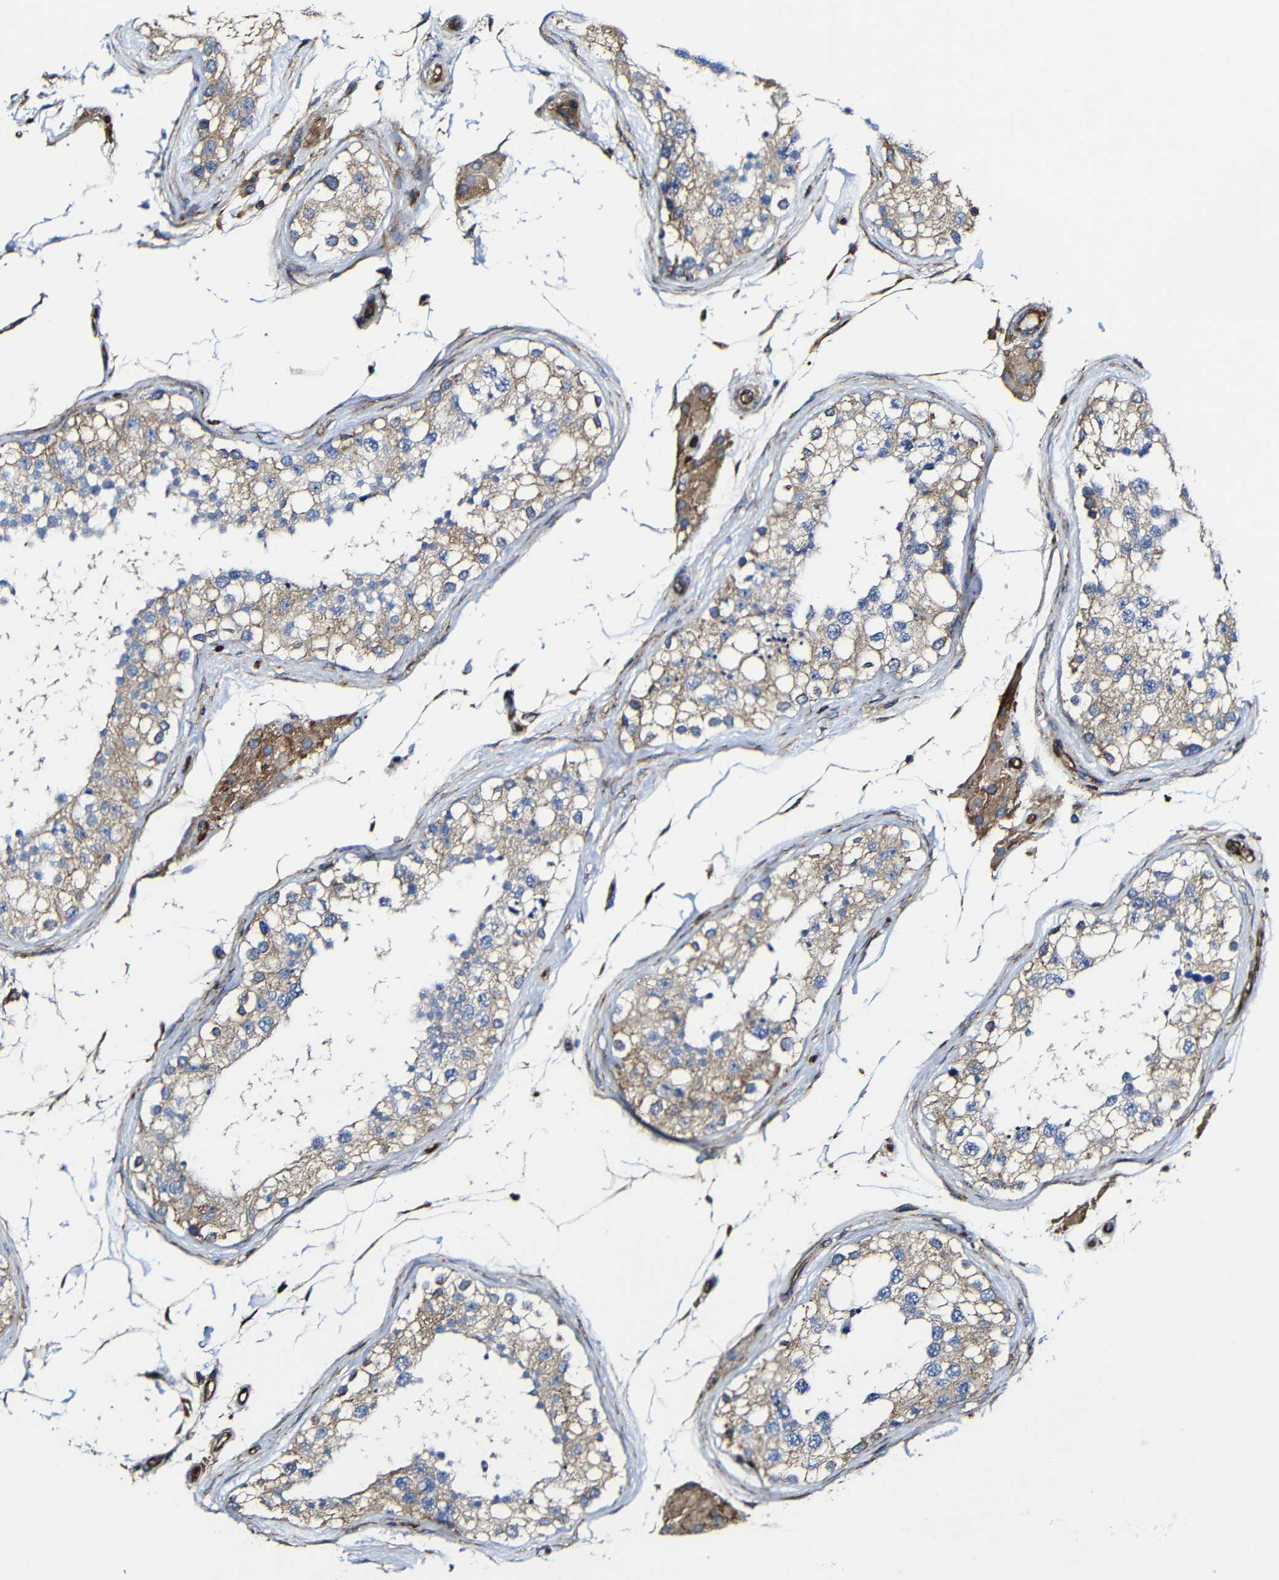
{"staining": {"intensity": "weak", "quantity": "25%-75%", "location": "cytoplasmic/membranous"}, "tissue": "testis", "cell_type": "Cells in seminiferous ducts", "image_type": "normal", "snomed": [{"axis": "morphology", "description": "Normal tissue, NOS"}, {"axis": "topography", "description": "Testis"}], "caption": "Immunohistochemical staining of normal testis demonstrates low levels of weak cytoplasmic/membranous expression in about 25%-75% of cells in seminiferous ducts.", "gene": "MSN", "patient": {"sex": "male", "age": 68}}